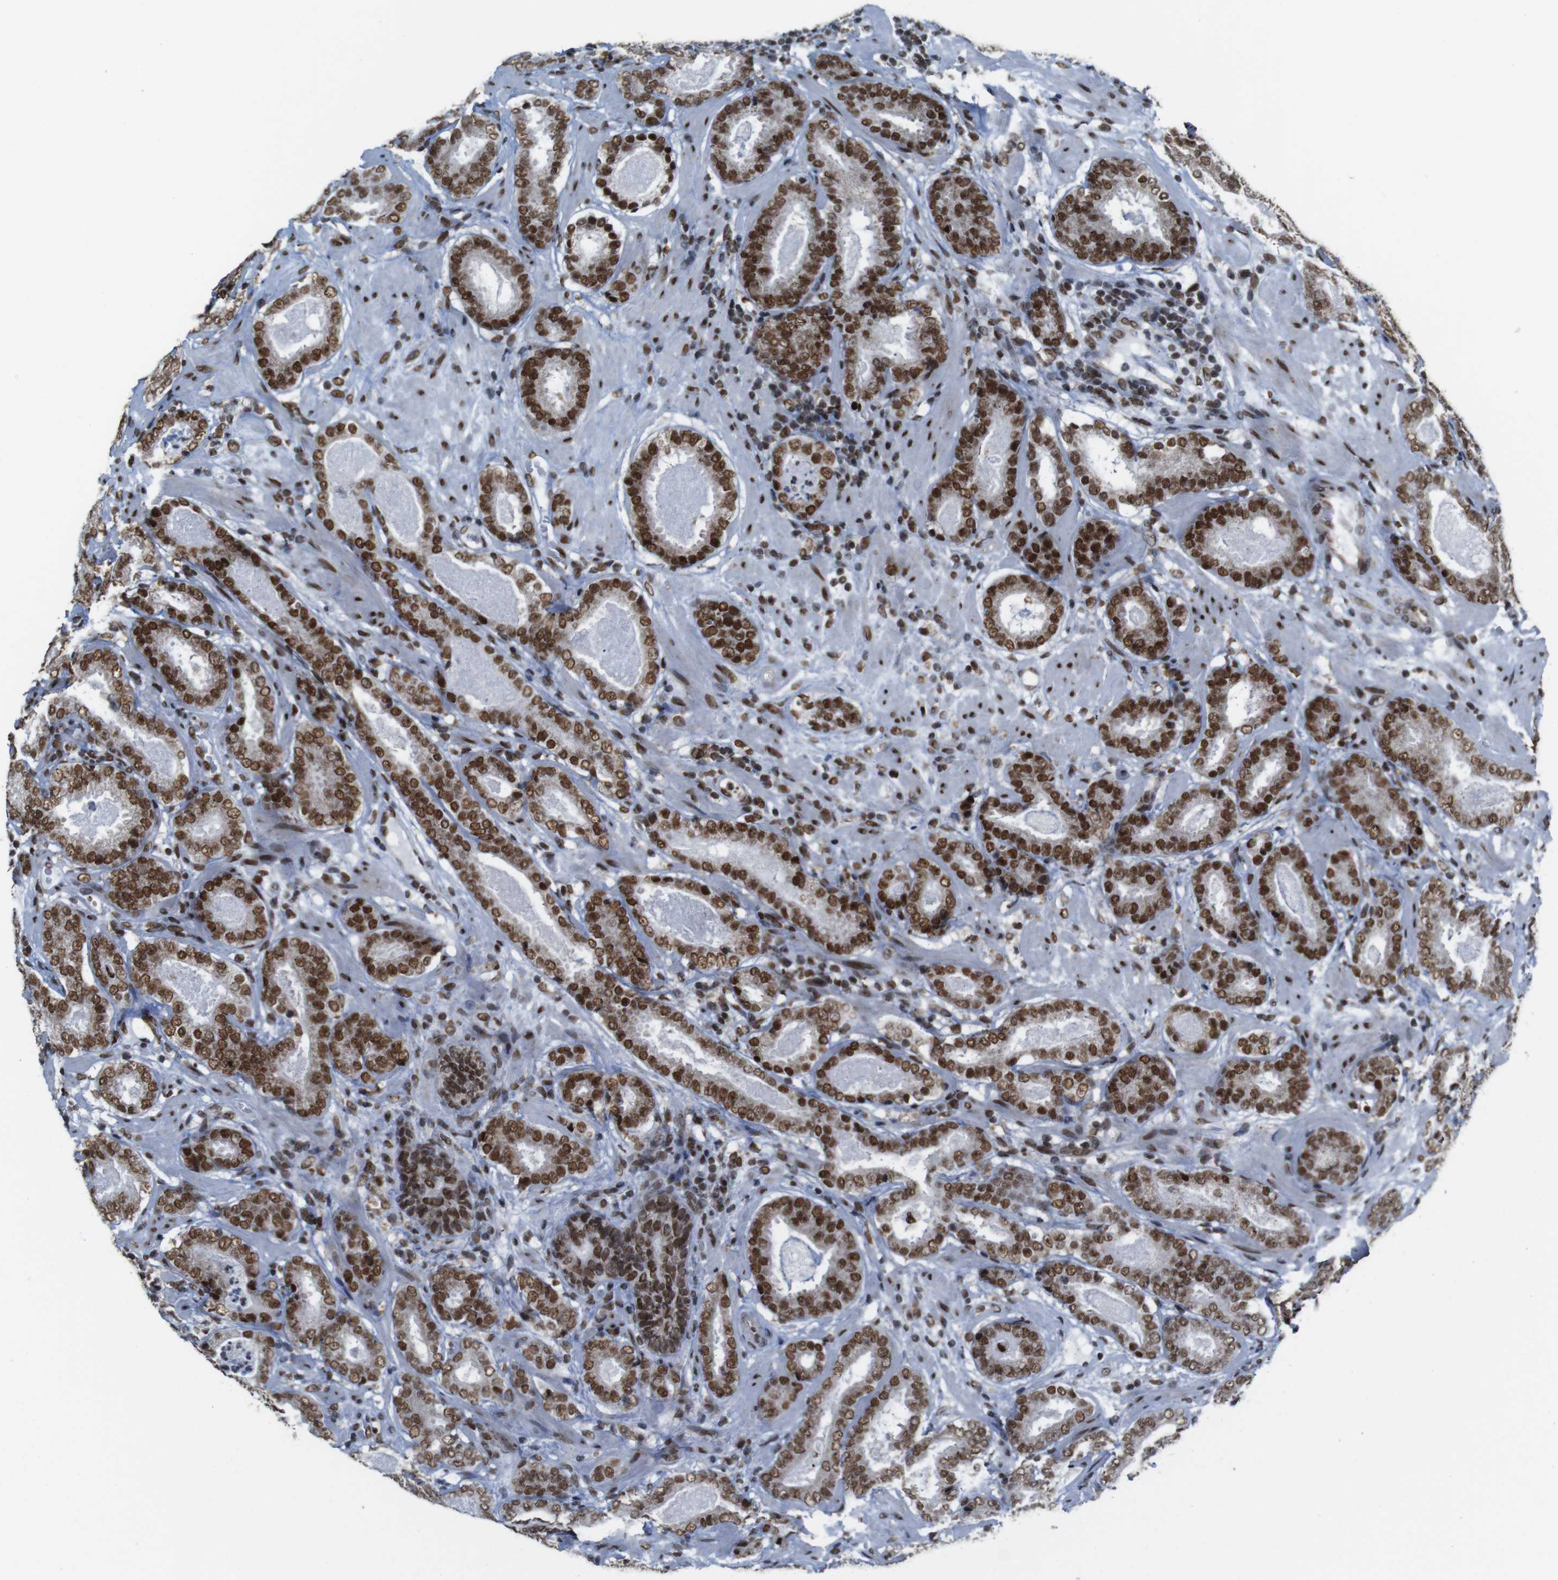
{"staining": {"intensity": "strong", "quantity": ">75%", "location": "nuclear"}, "tissue": "prostate cancer", "cell_type": "Tumor cells", "image_type": "cancer", "snomed": [{"axis": "morphology", "description": "Adenocarcinoma, Low grade"}, {"axis": "topography", "description": "Prostate"}], "caption": "Immunohistochemical staining of adenocarcinoma (low-grade) (prostate) reveals high levels of strong nuclear expression in approximately >75% of tumor cells. (DAB (3,3'-diaminobenzidine) = brown stain, brightfield microscopy at high magnification).", "gene": "ROMO1", "patient": {"sex": "male", "age": 69}}